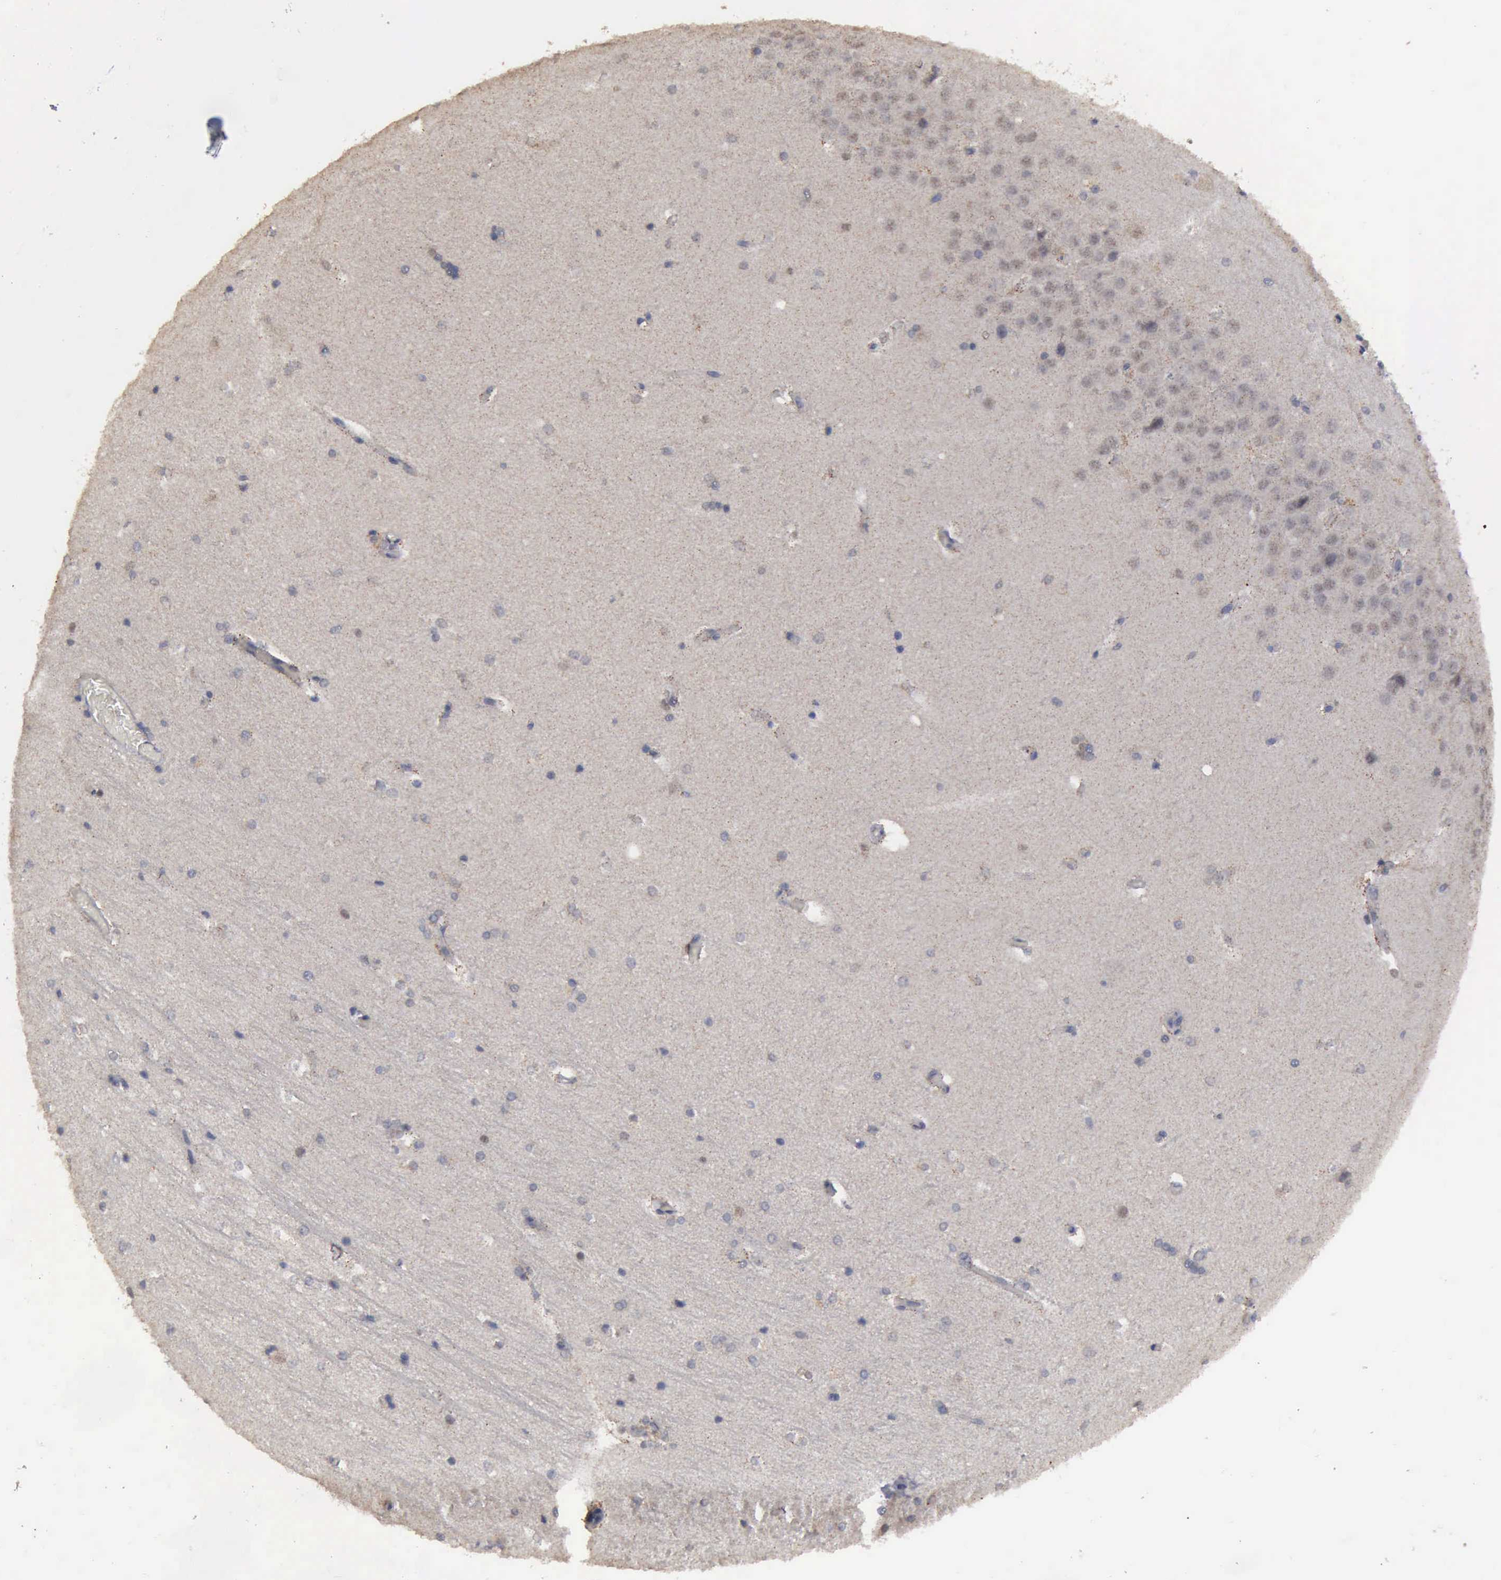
{"staining": {"intensity": "negative", "quantity": "none", "location": "none"}, "tissue": "hippocampus", "cell_type": "Glial cells", "image_type": "normal", "snomed": [{"axis": "morphology", "description": "Normal tissue, NOS"}, {"axis": "topography", "description": "Hippocampus"}], "caption": "IHC of benign human hippocampus displays no staining in glial cells.", "gene": "CRKL", "patient": {"sex": "female", "age": 19}}